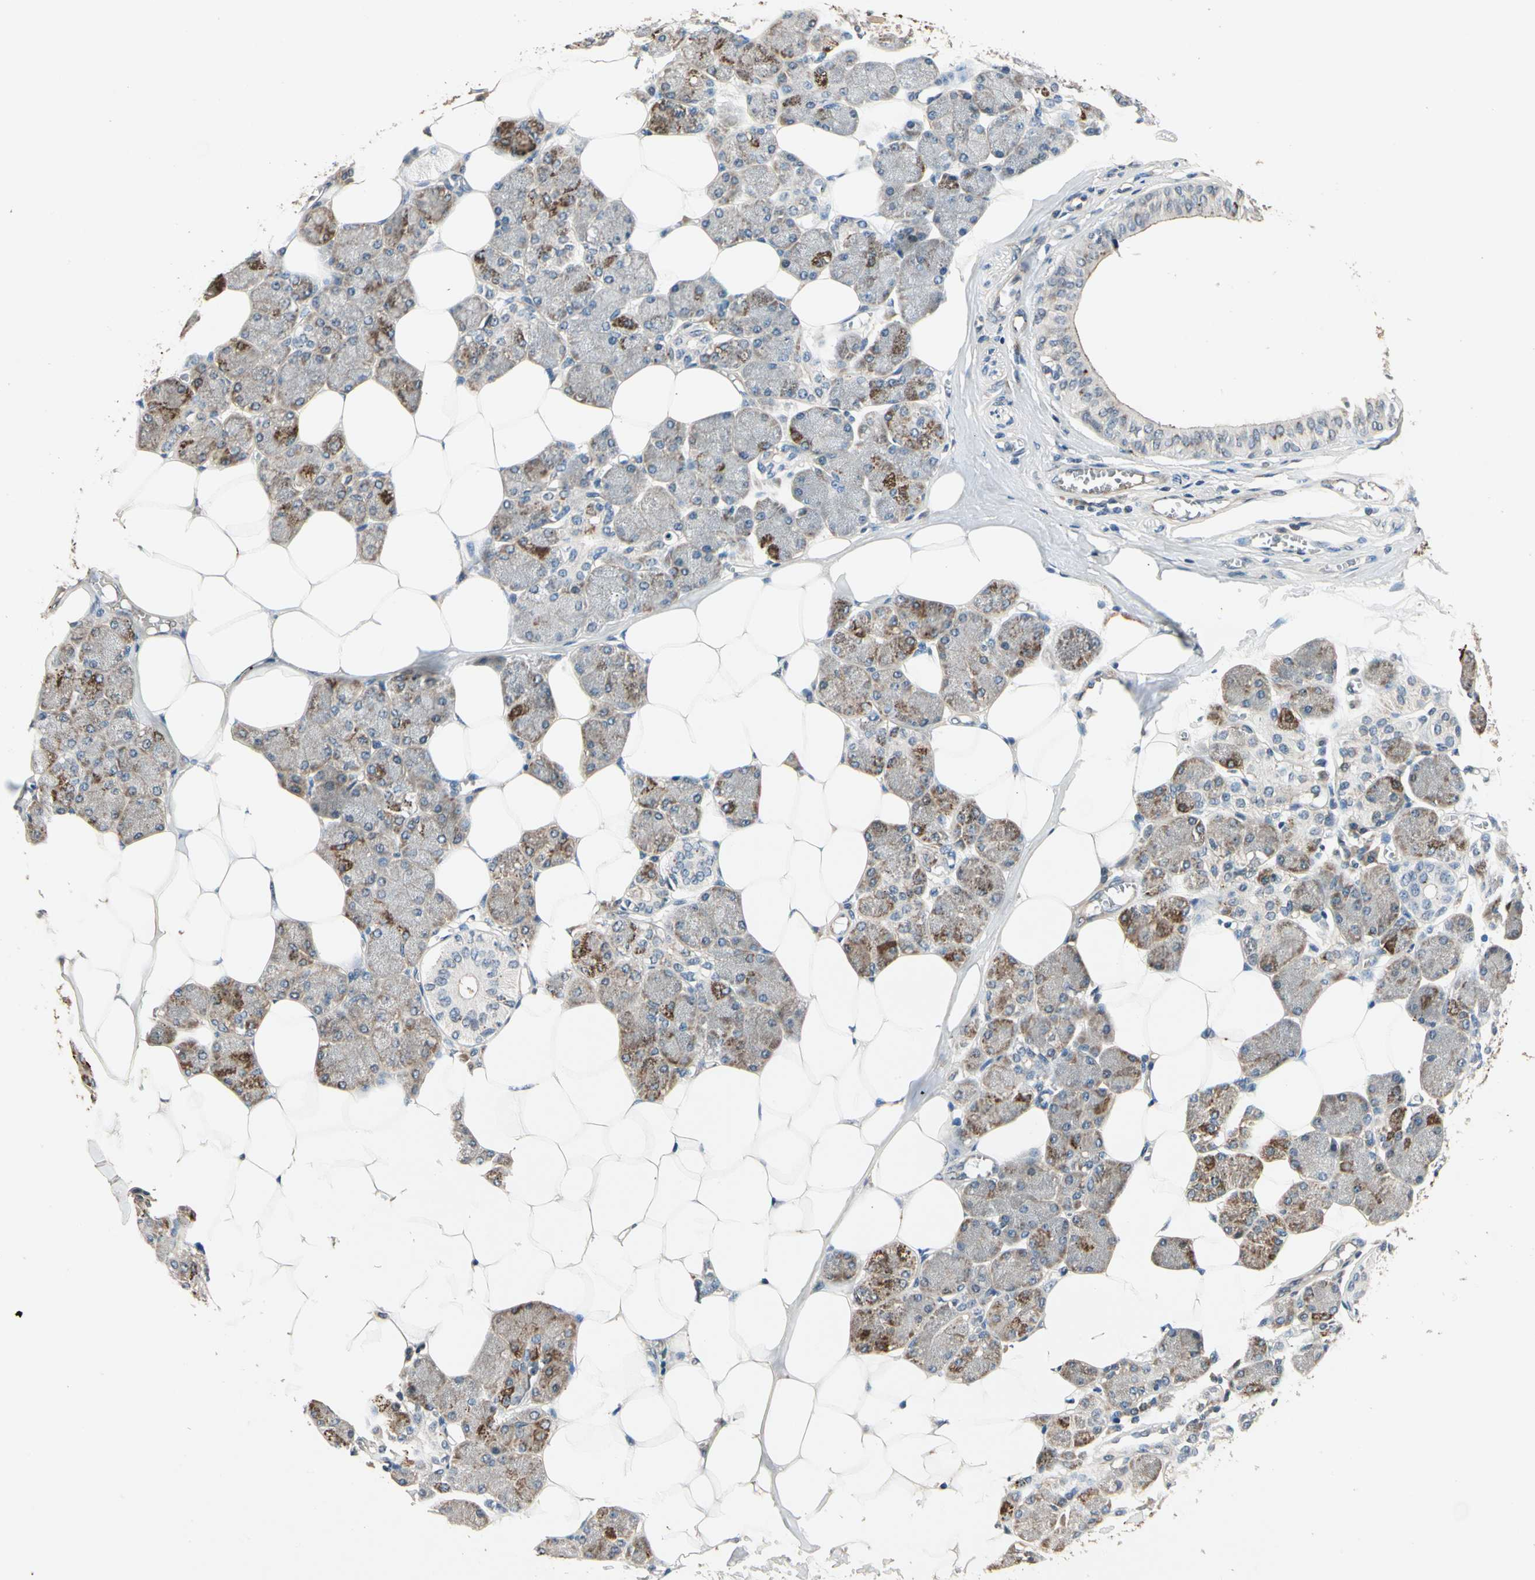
{"staining": {"intensity": "moderate", "quantity": "25%-75%", "location": "cytoplasmic/membranous"}, "tissue": "salivary gland", "cell_type": "Glandular cells", "image_type": "normal", "snomed": [{"axis": "morphology", "description": "Normal tissue, NOS"}, {"axis": "morphology", "description": "Adenoma, NOS"}, {"axis": "topography", "description": "Salivary gland"}], "caption": "About 25%-75% of glandular cells in unremarkable human salivary gland reveal moderate cytoplasmic/membranous protein positivity as visualized by brown immunohistochemical staining.", "gene": "ROCK2", "patient": {"sex": "female", "age": 32}}